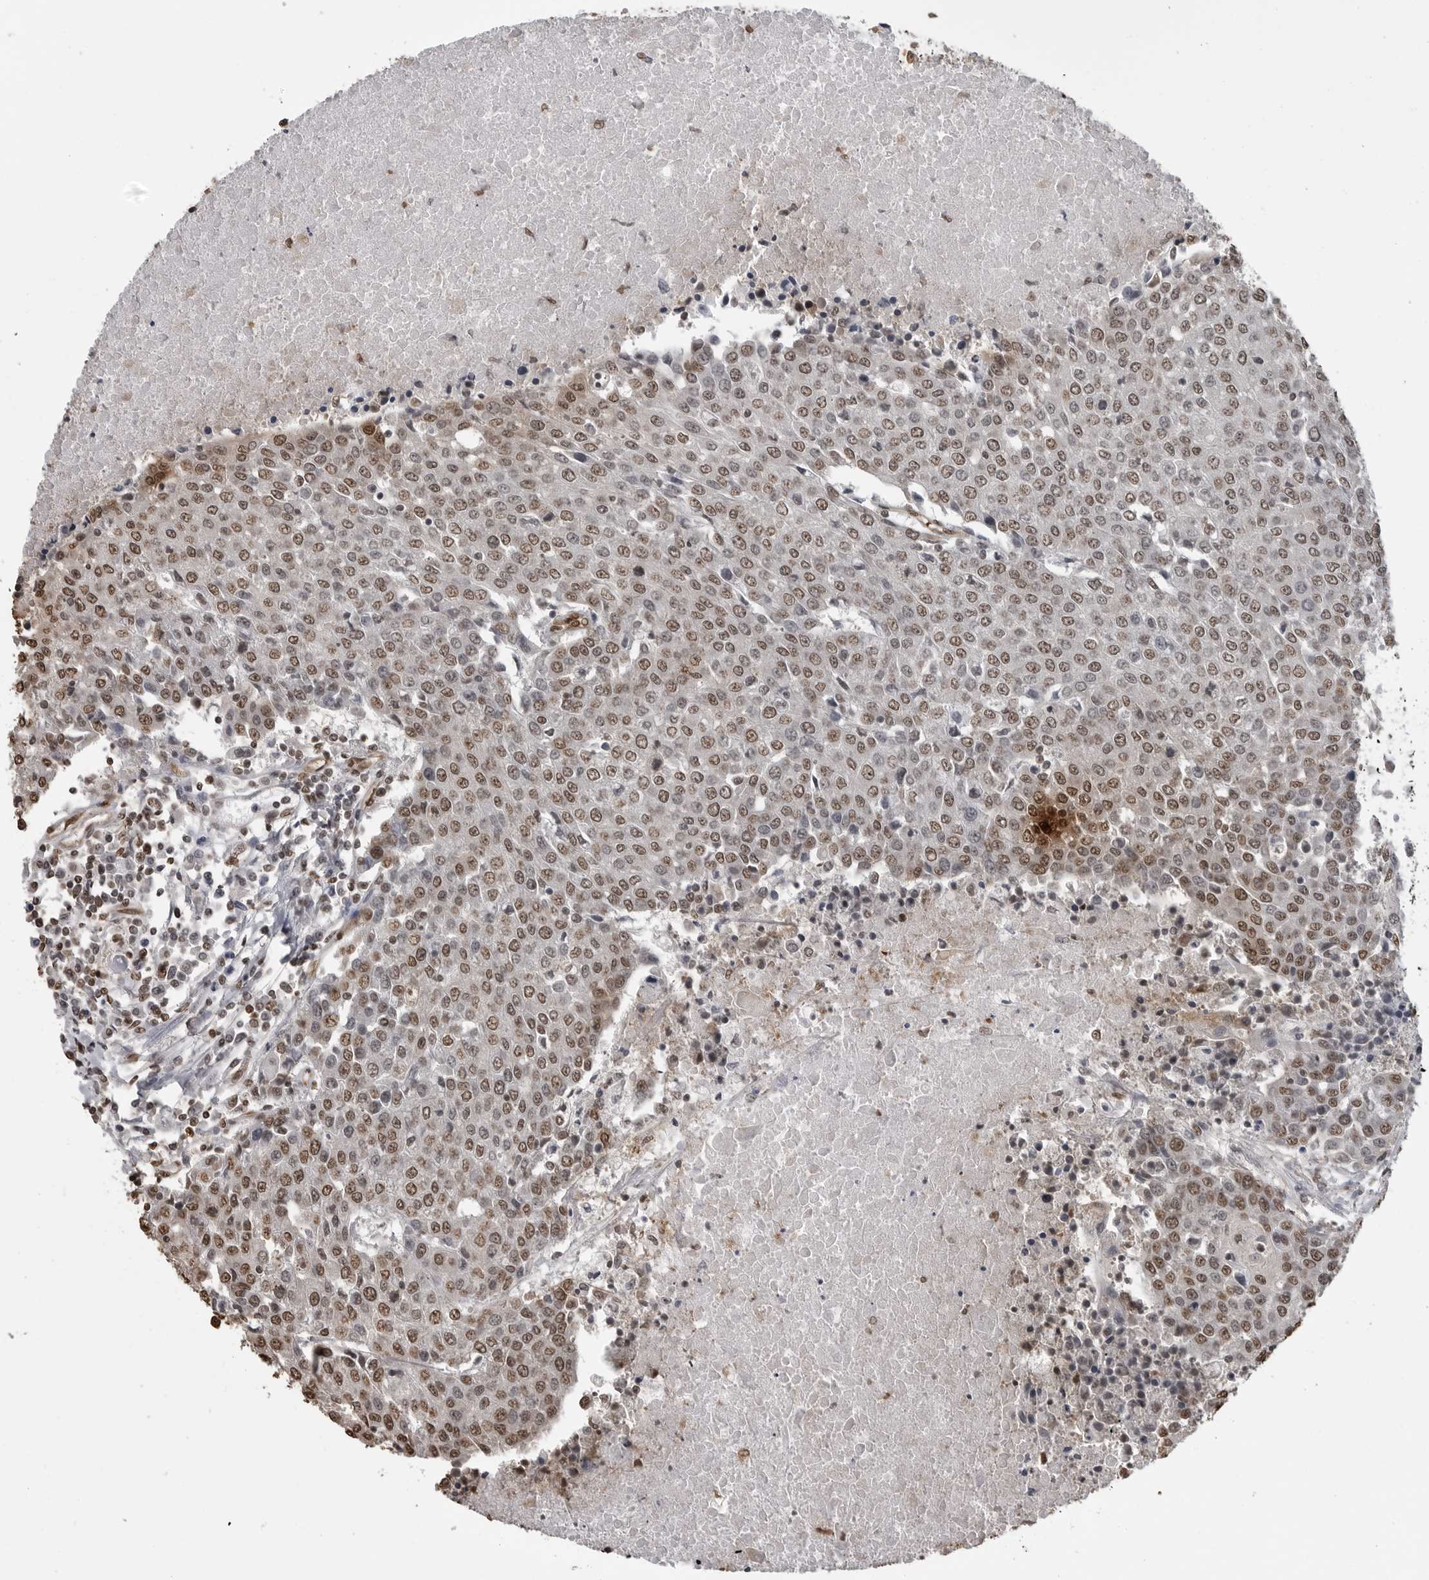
{"staining": {"intensity": "moderate", "quantity": ">75%", "location": "nuclear"}, "tissue": "urothelial cancer", "cell_type": "Tumor cells", "image_type": "cancer", "snomed": [{"axis": "morphology", "description": "Urothelial carcinoma, High grade"}, {"axis": "topography", "description": "Urinary bladder"}], "caption": "Human urothelial cancer stained for a protein (brown) displays moderate nuclear positive staining in approximately >75% of tumor cells.", "gene": "SMAD2", "patient": {"sex": "female", "age": 85}}